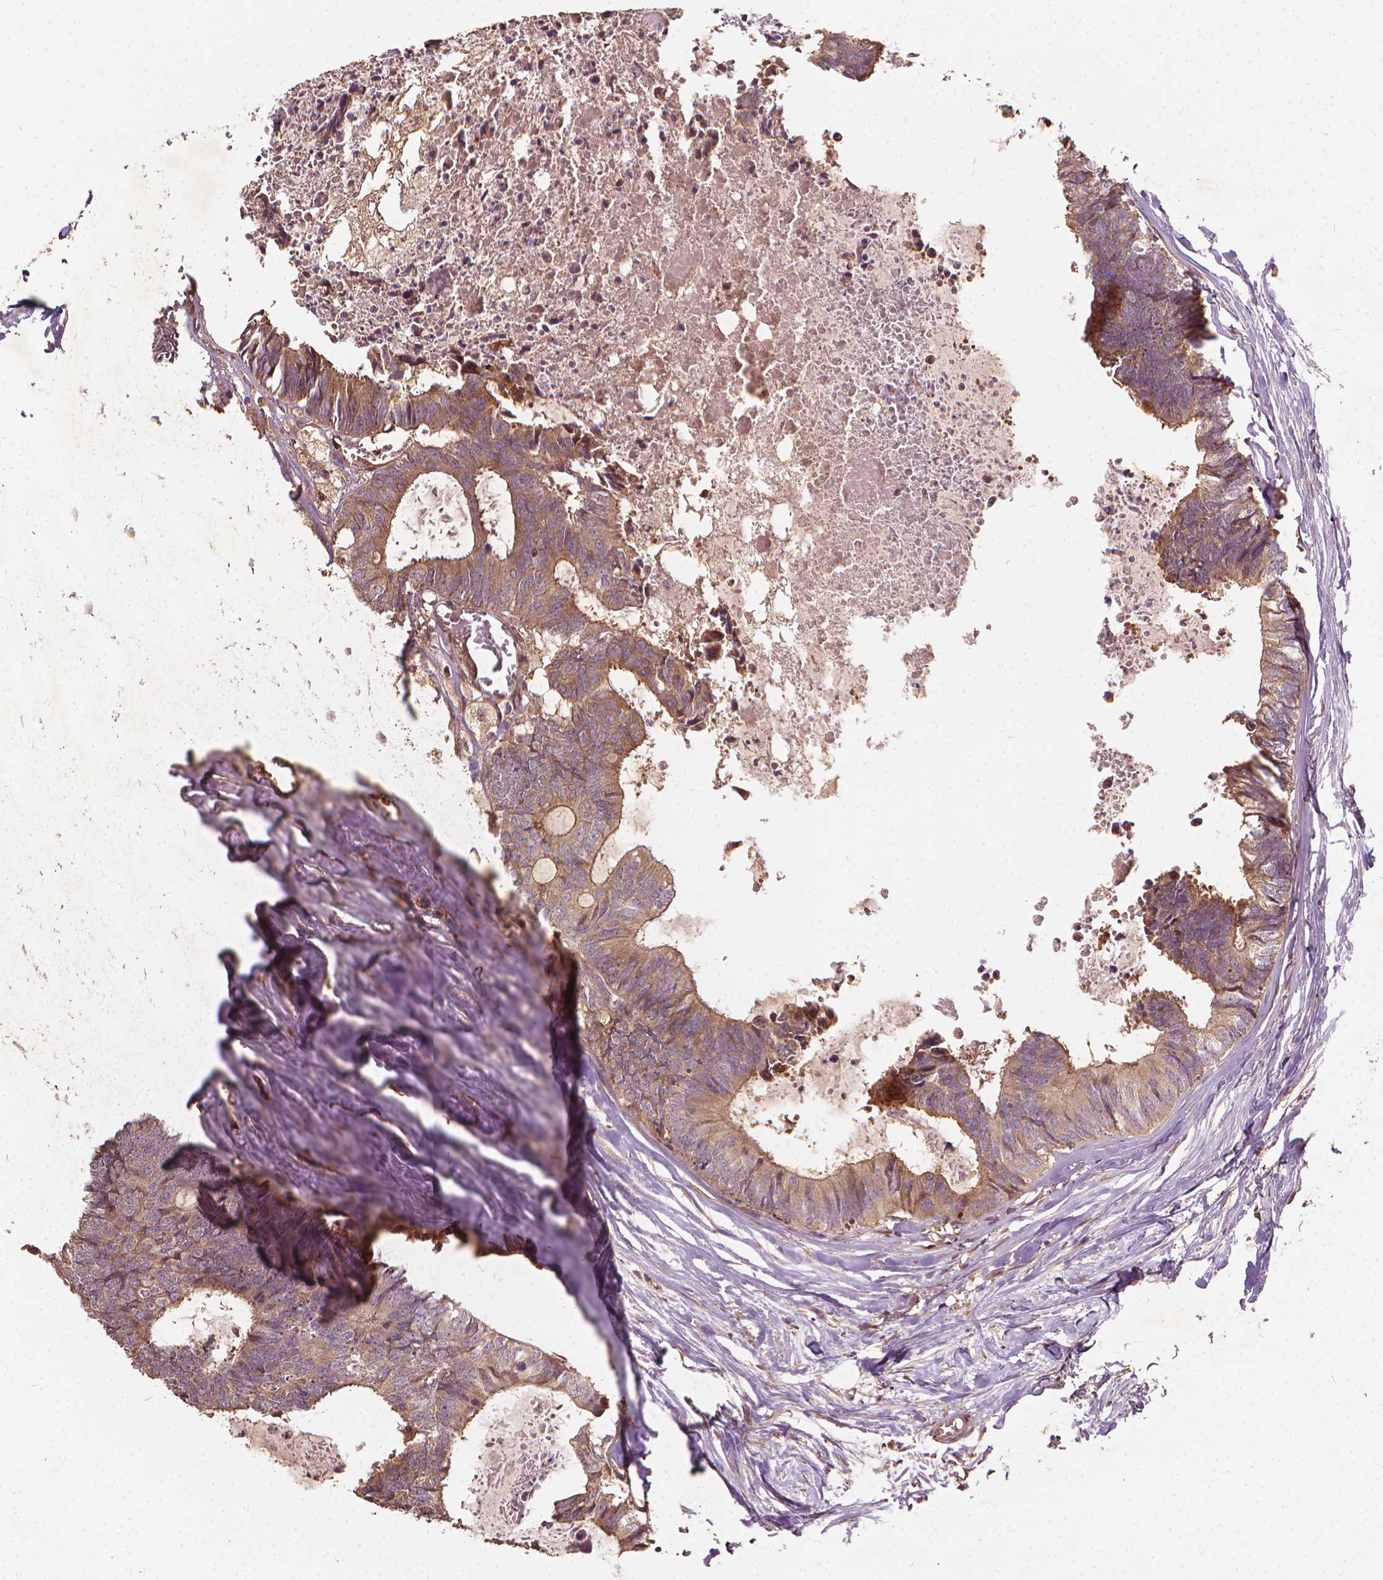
{"staining": {"intensity": "moderate", "quantity": ">75%", "location": "cytoplasmic/membranous"}, "tissue": "colorectal cancer", "cell_type": "Tumor cells", "image_type": "cancer", "snomed": [{"axis": "morphology", "description": "Adenocarcinoma, NOS"}, {"axis": "topography", "description": "Colon"}, {"axis": "topography", "description": "Rectum"}], "caption": "IHC histopathology image of human colorectal cancer (adenocarcinoma) stained for a protein (brown), which displays medium levels of moderate cytoplasmic/membranous expression in approximately >75% of tumor cells.", "gene": "UBXN2A", "patient": {"sex": "male", "age": 57}}